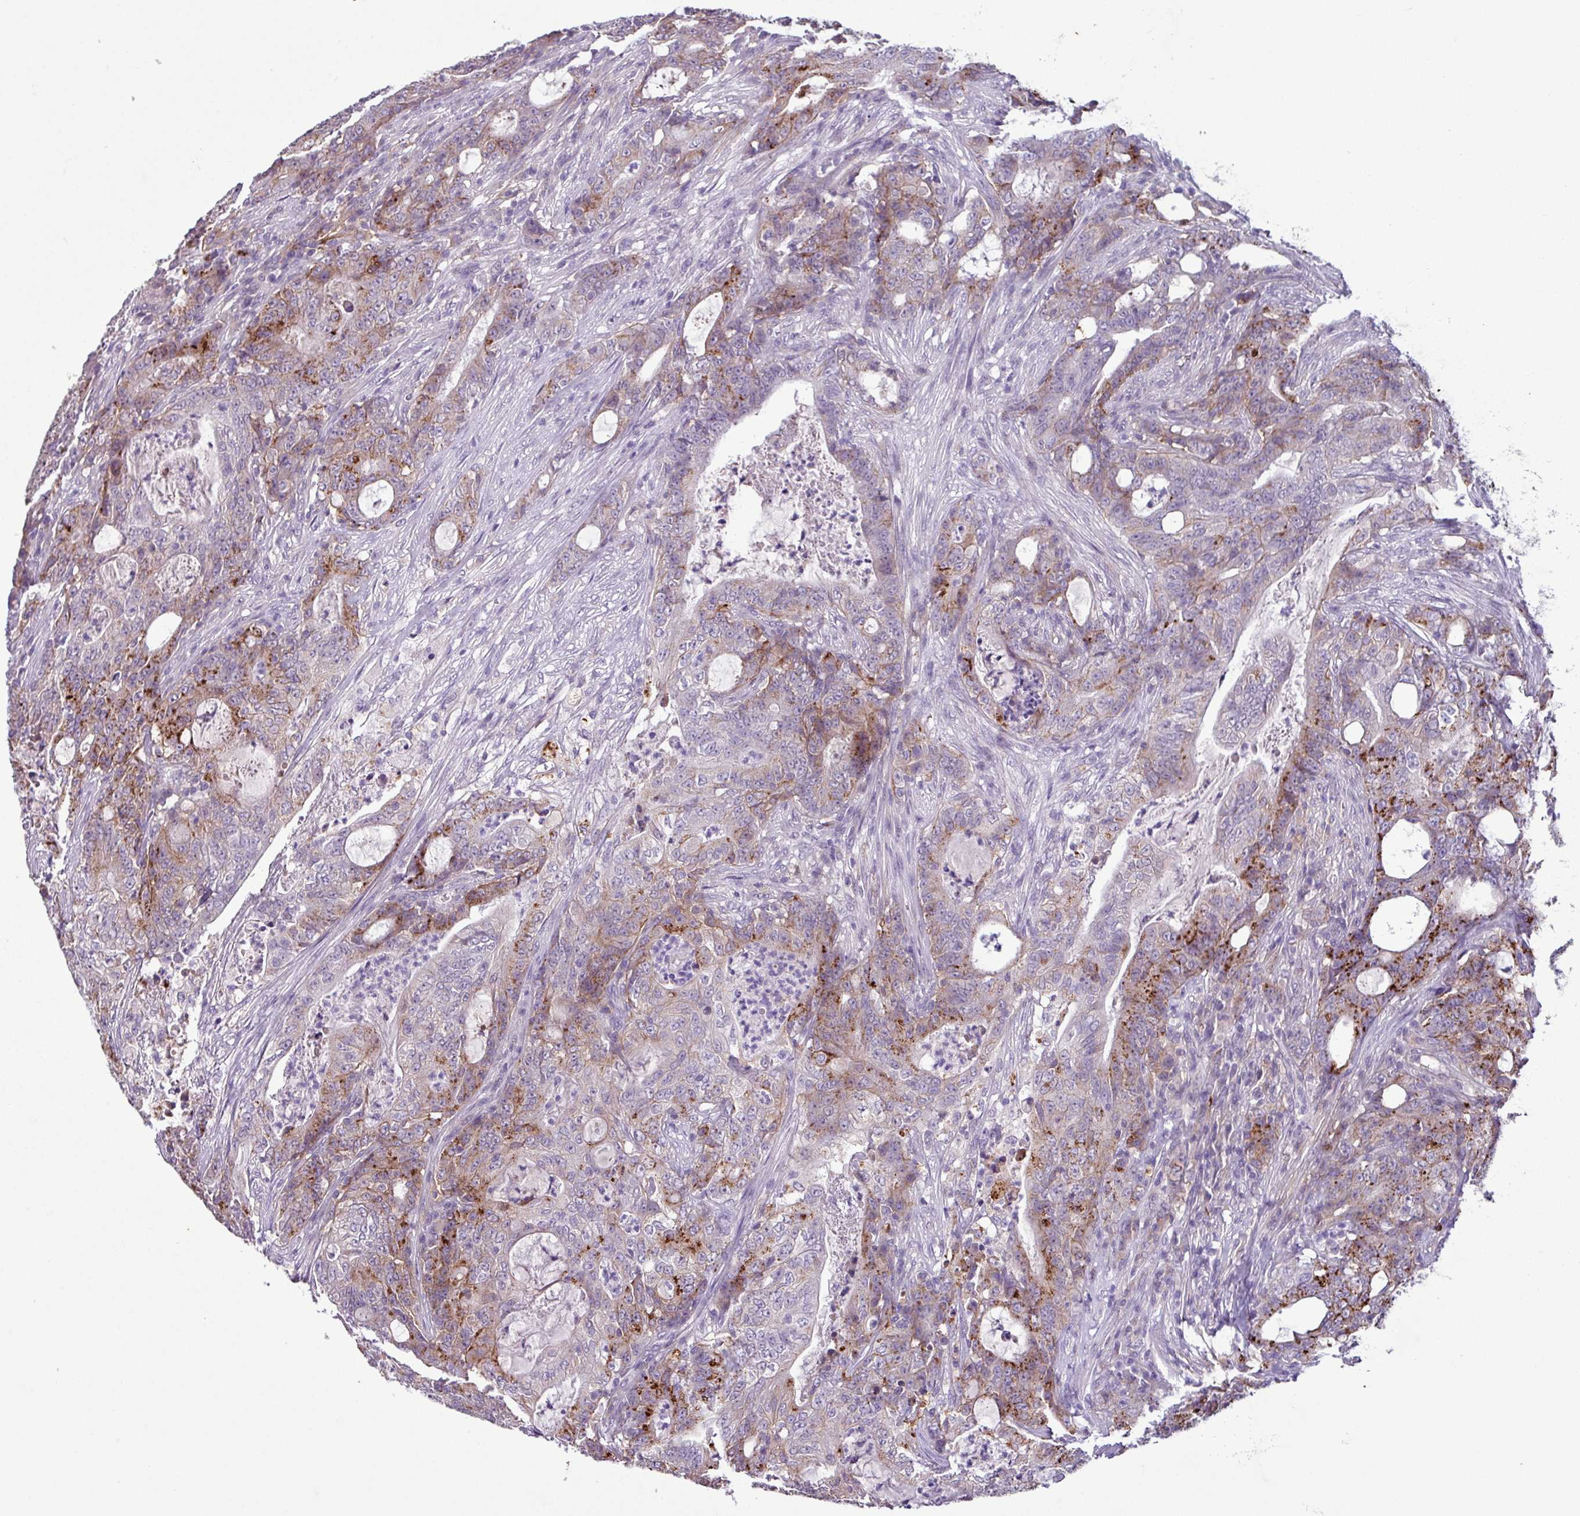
{"staining": {"intensity": "moderate", "quantity": ">75%", "location": "cytoplasmic/membranous"}, "tissue": "colorectal cancer", "cell_type": "Tumor cells", "image_type": "cancer", "snomed": [{"axis": "morphology", "description": "Adenocarcinoma, NOS"}, {"axis": "topography", "description": "Colon"}], "caption": "Adenocarcinoma (colorectal) stained with a protein marker exhibits moderate staining in tumor cells.", "gene": "C9orf24", "patient": {"sex": "male", "age": 83}}